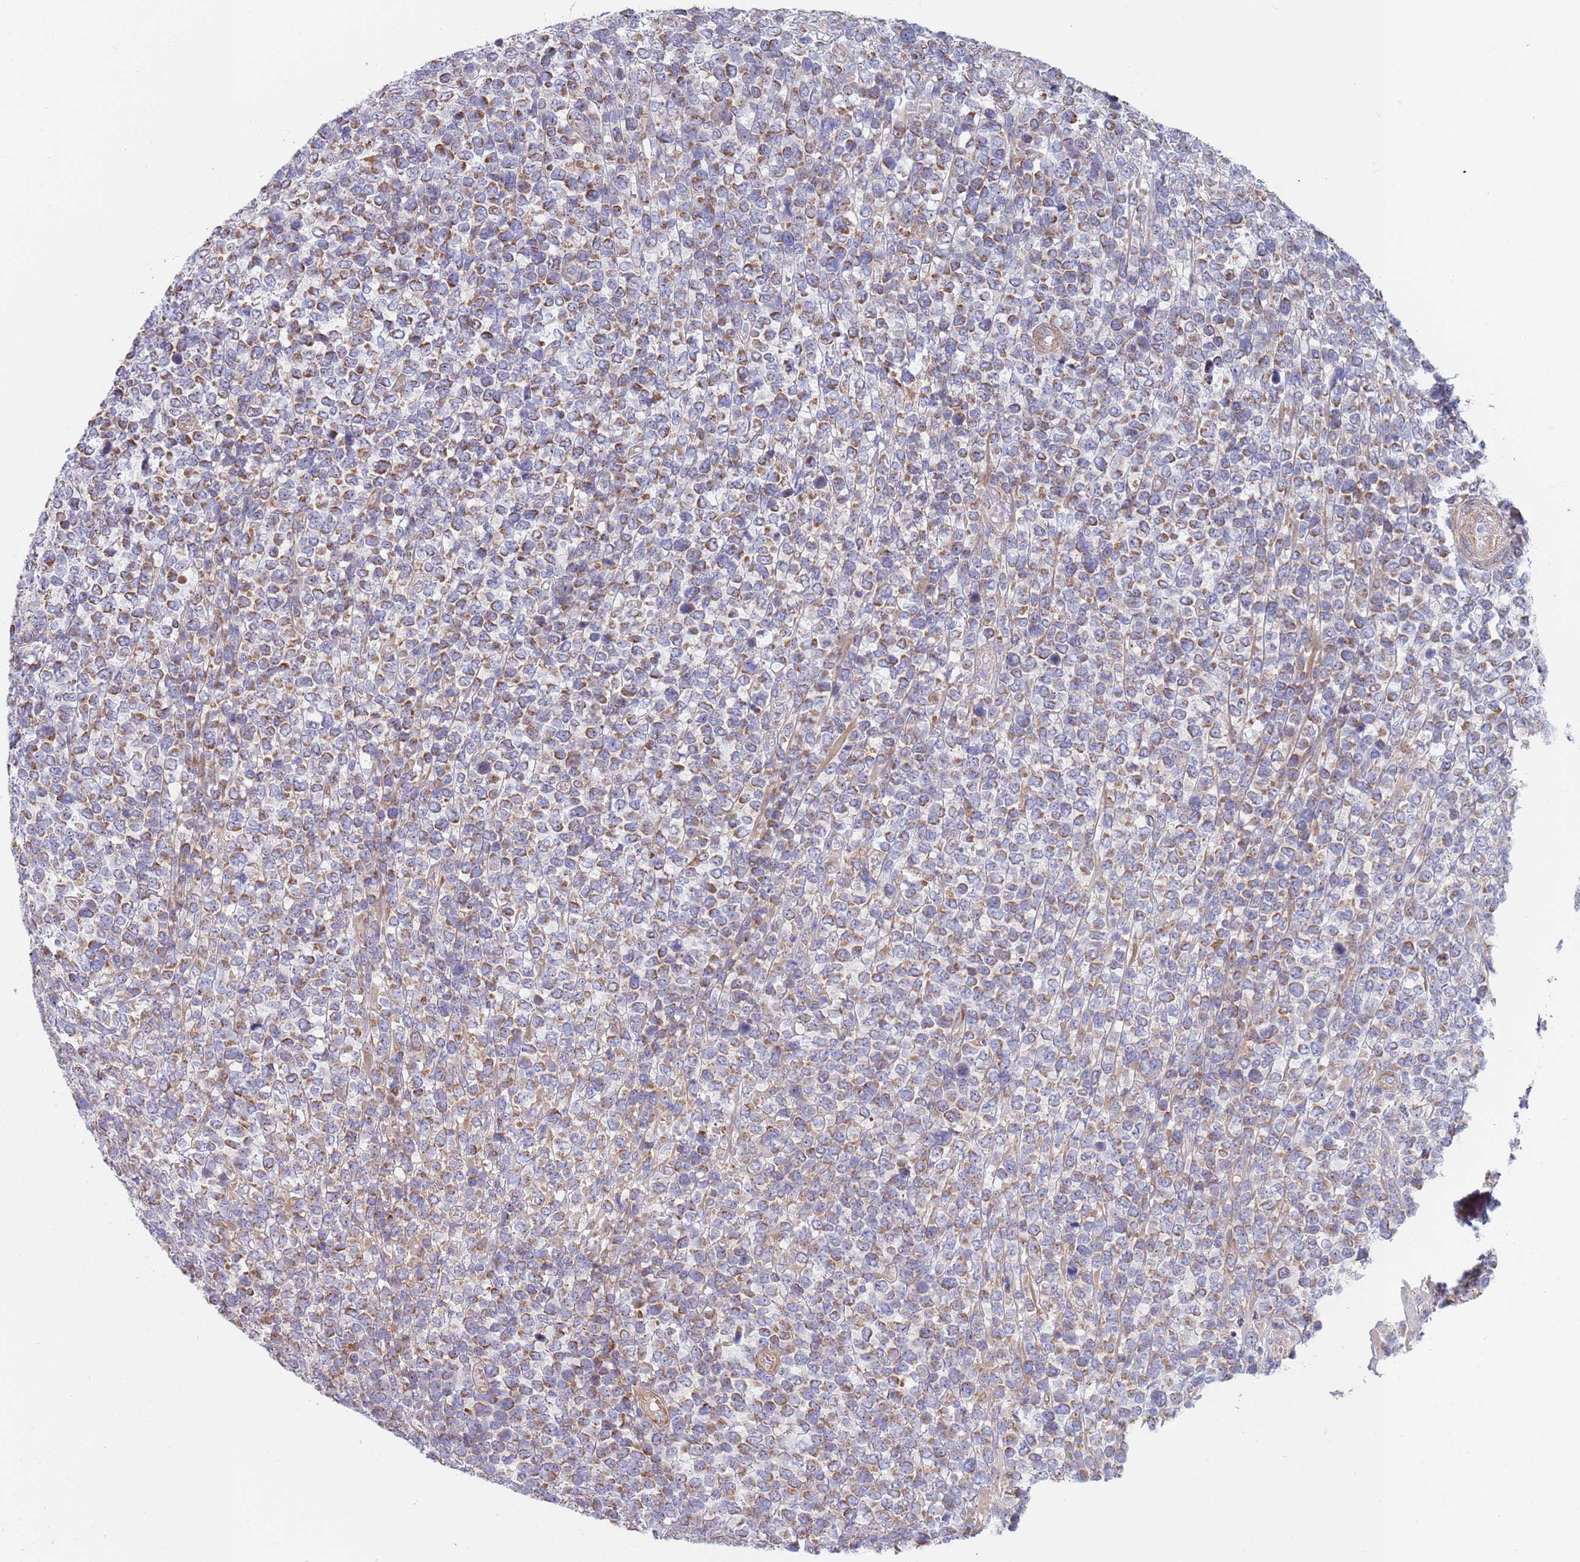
{"staining": {"intensity": "moderate", "quantity": "25%-75%", "location": "cytoplasmic/membranous"}, "tissue": "lymphoma", "cell_type": "Tumor cells", "image_type": "cancer", "snomed": [{"axis": "morphology", "description": "Malignant lymphoma, non-Hodgkin's type, High grade"}, {"axis": "topography", "description": "Soft tissue"}], "caption": "A brown stain labels moderate cytoplasmic/membranous positivity of a protein in human malignant lymphoma, non-Hodgkin's type (high-grade) tumor cells. Nuclei are stained in blue.", "gene": "PWWP3A", "patient": {"sex": "female", "age": 56}}